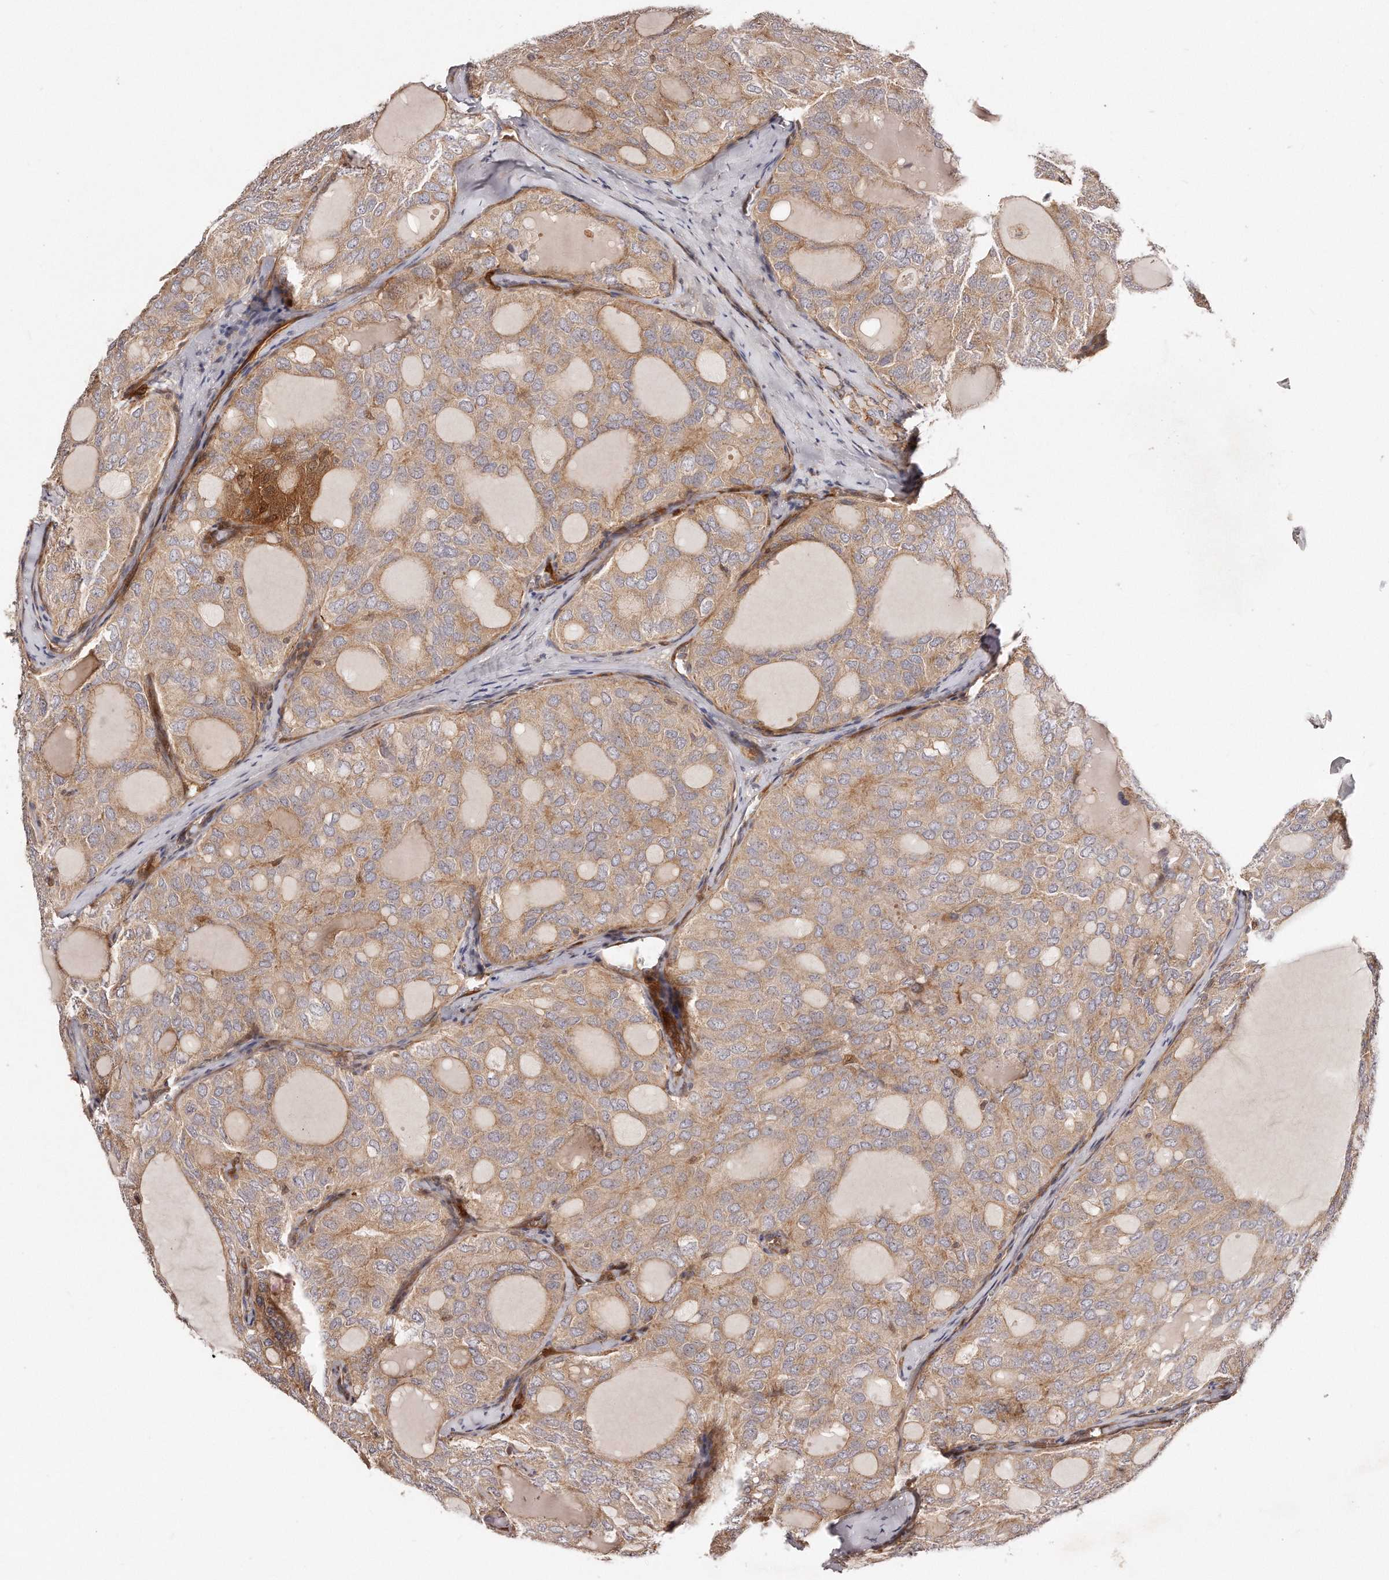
{"staining": {"intensity": "weak", "quantity": ">75%", "location": "cytoplasmic/membranous"}, "tissue": "thyroid cancer", "cell_type": "Tumor cells", "image_type": "cancer", "snomed": [{"axis": "morphology", "description": "Follicular adenoma carcinoma, NOS"}, {"axis": "topography", "description": "Thyroid gland"}], "caption": "This histopathology image reveals immunohistochemistry (IHC) staining of human follicular adenoma carcinoma (thyroid), with low weak cytoplasmic/membranous positivity in approximately >75% of tumor cells.", "gene": "GBP4", "patient": {"sex": "male", "age": 75}}